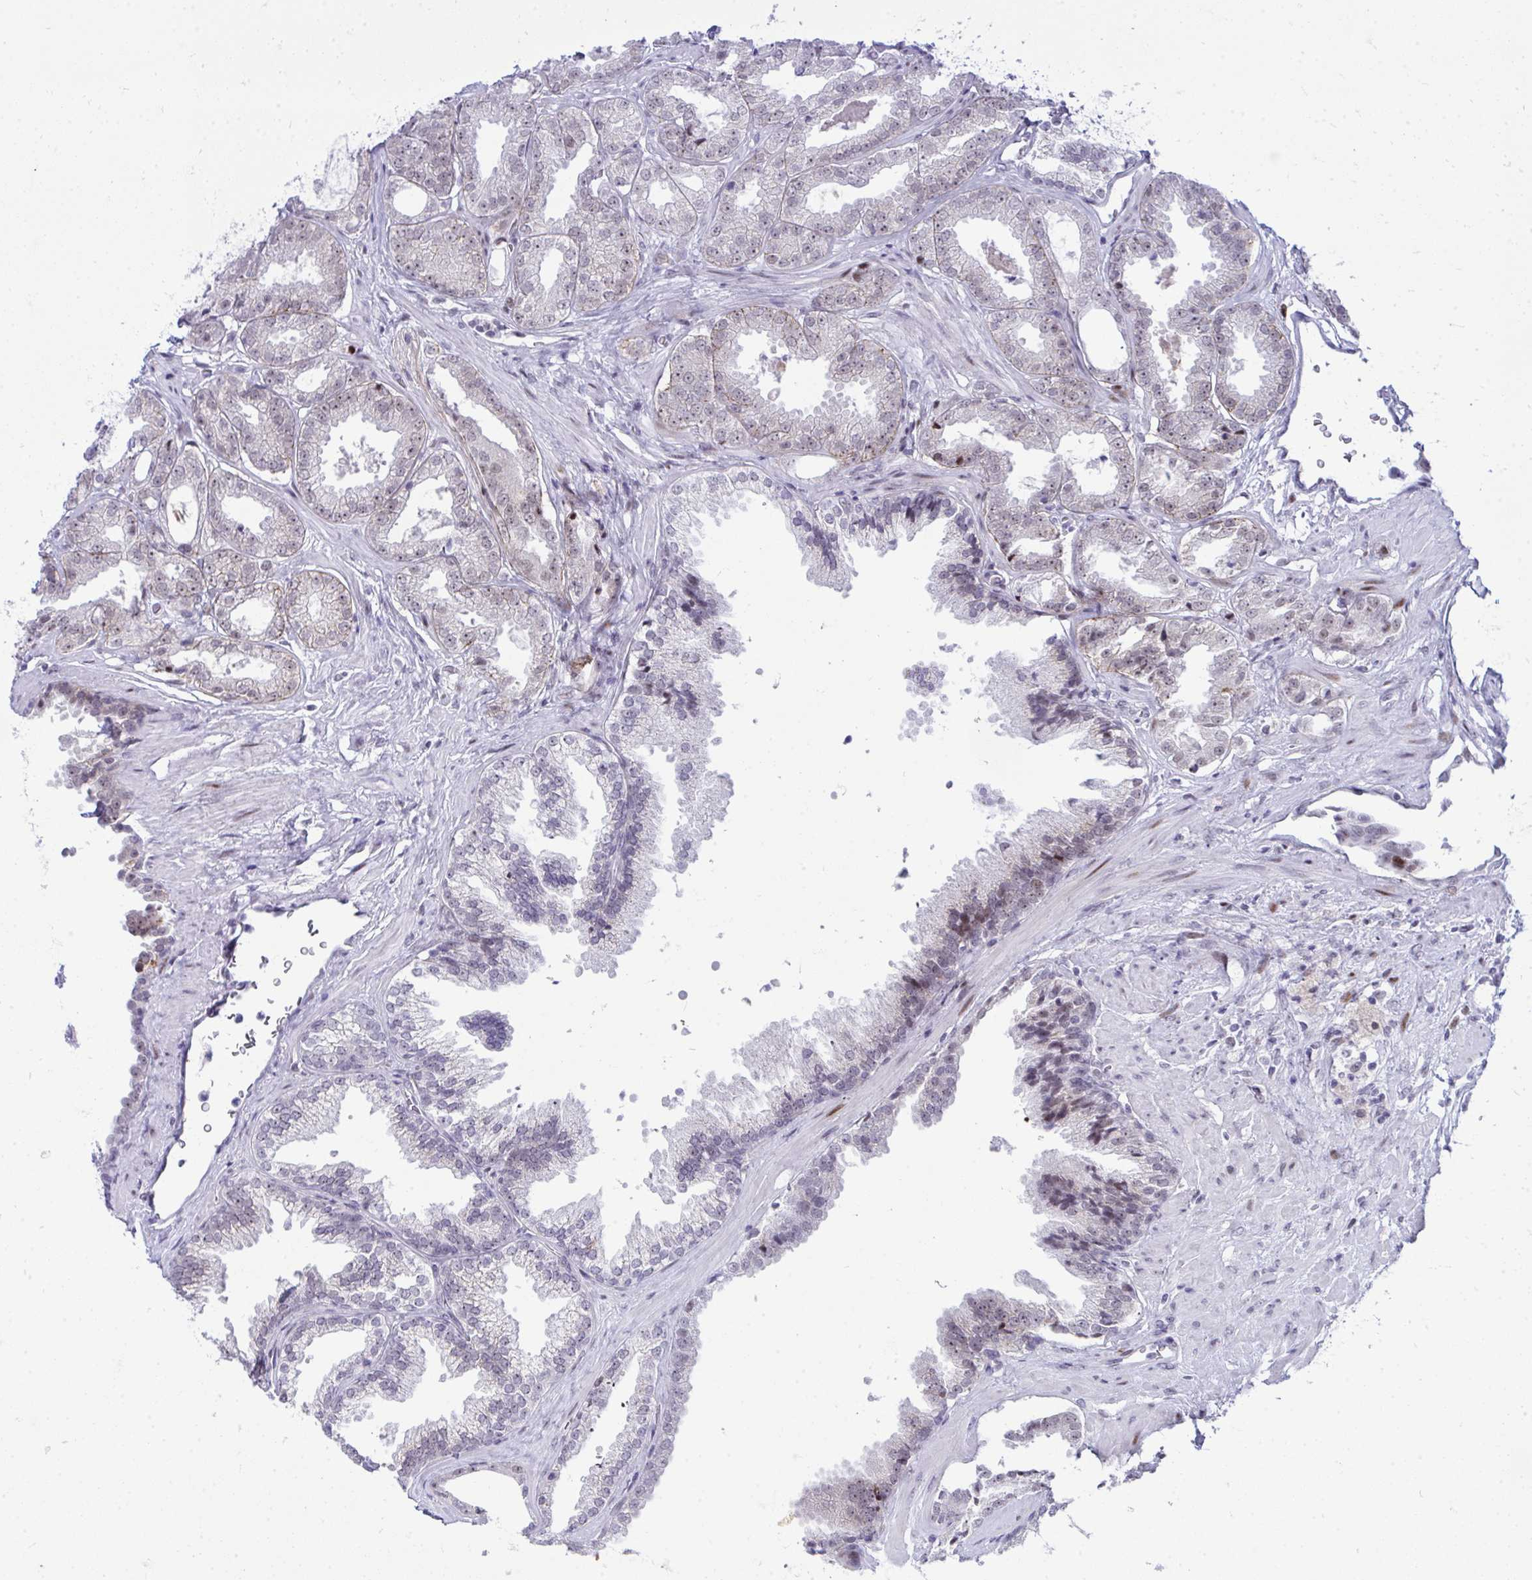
{"staining": {"intensity": "weak", "quantity": "25%-75%", "location": "nuclear"}, "tissue": "prostate cancer", "cell_type": "Tumor cells", "image_type": "cancer", "snomed": [{"axis": "morphology", "description": "Adenocarcinoma, Low grade"}, {"axis": "topography", "description": "Prostate"}], "caption": "The photomicrograph demonstrates staining of prostate low-grade adenocarcinoma, revealing weak nuclear protein expression (brown color) within tumor cells.", "gene": "GLDN", "patient": {"sex": "male", "age": 67}}